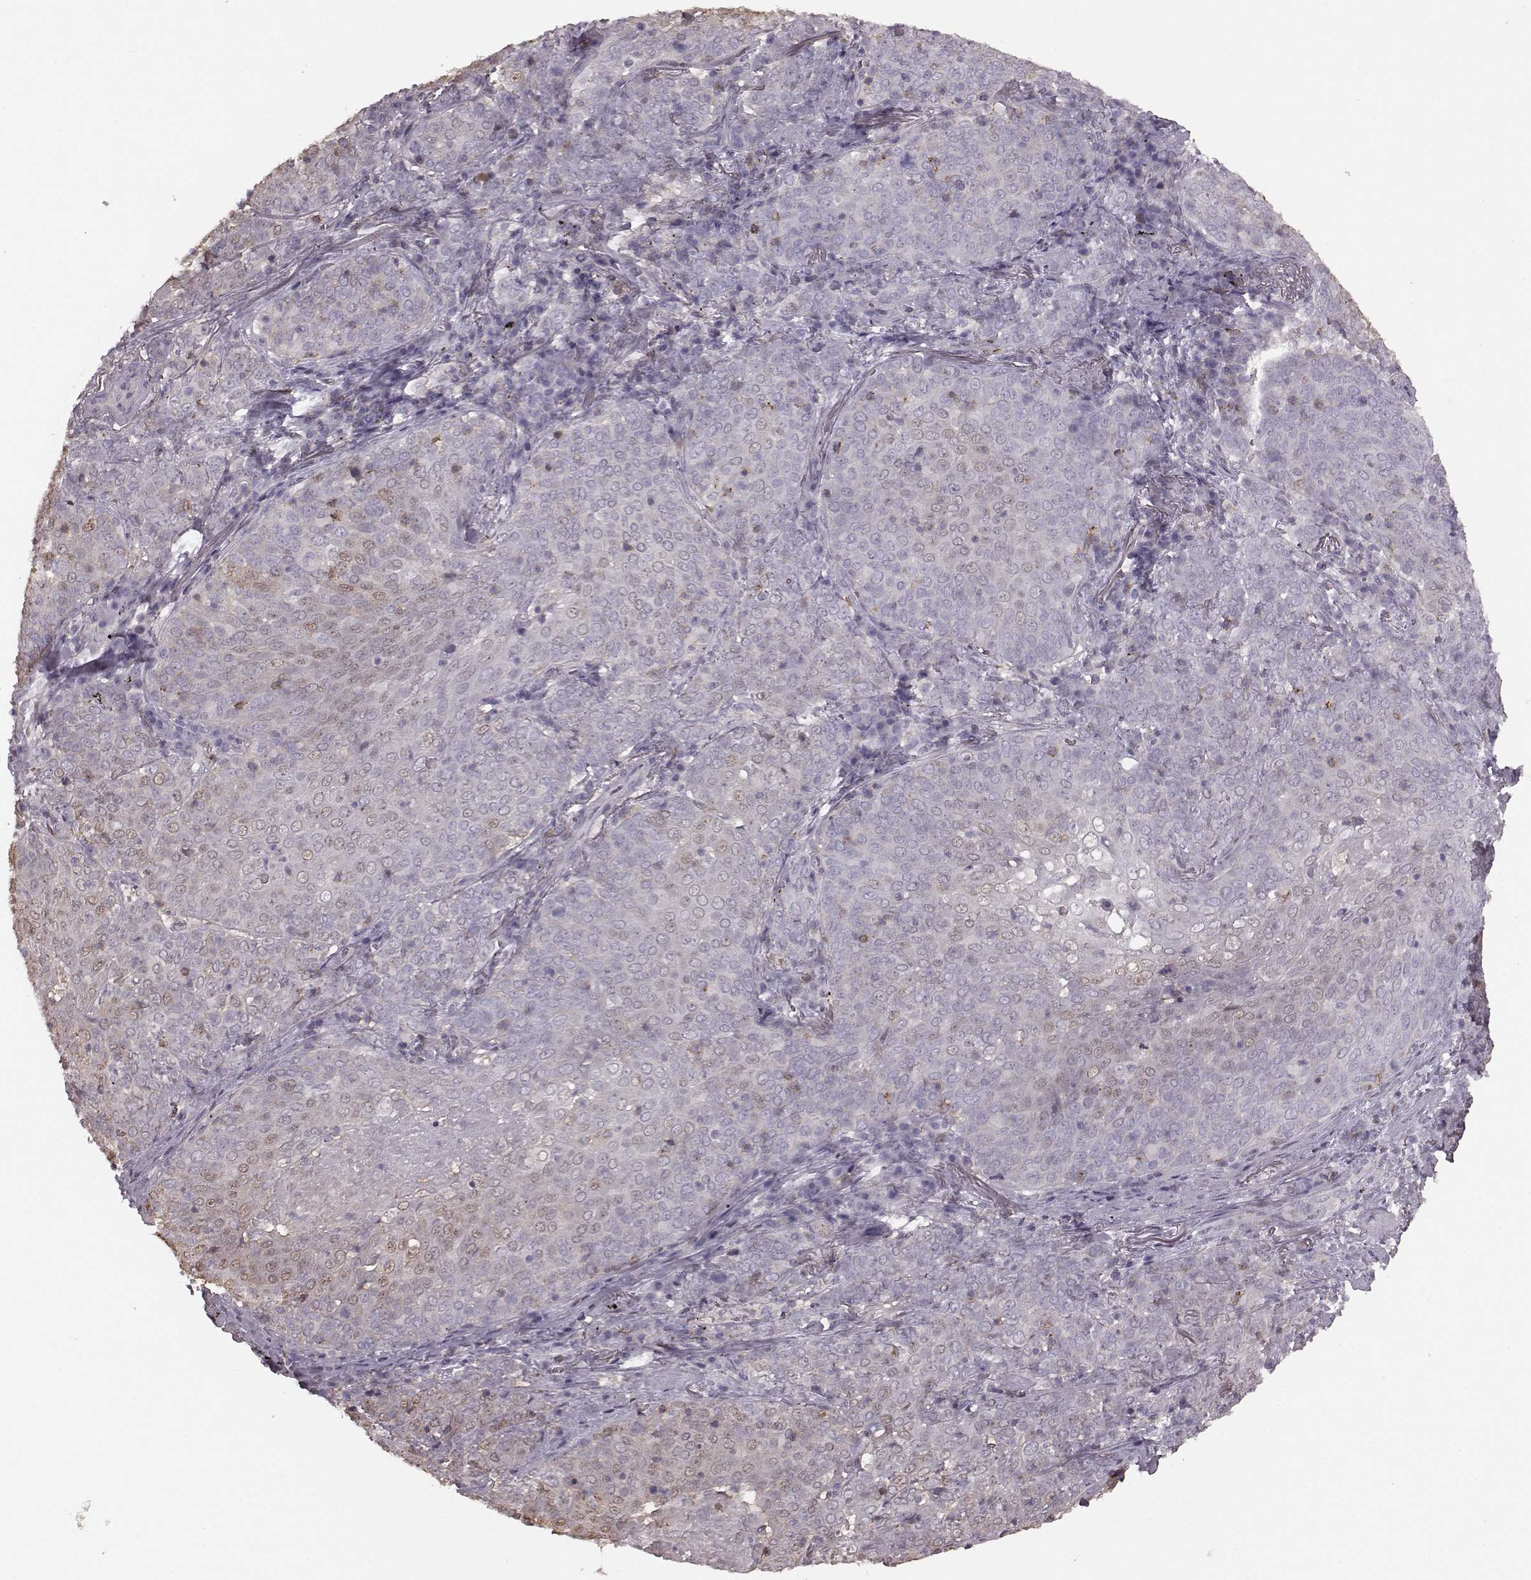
{"staining": {"intensity": "weak", "quantity": "<25%", "location": "nuclear"}, "tissue": "lung cancer", "cell_type": "Tumor cells", "image_type": "cancer", "snomed": [{"axis": "morphology", "description": "Squamous cell carcinoma, NOS"}, {"axis": "topography", "description": "Lung"}], "caption": "Tumor cells are negative for protein expression in human lung cancer. (DAB (3,3'-diaminobenzidine) immunohistochemistry (IHC) visualized using brightfield microscopy, high magnification).", "gene": "PDCD1", "patient": {"sex": "male", "age": 82}}